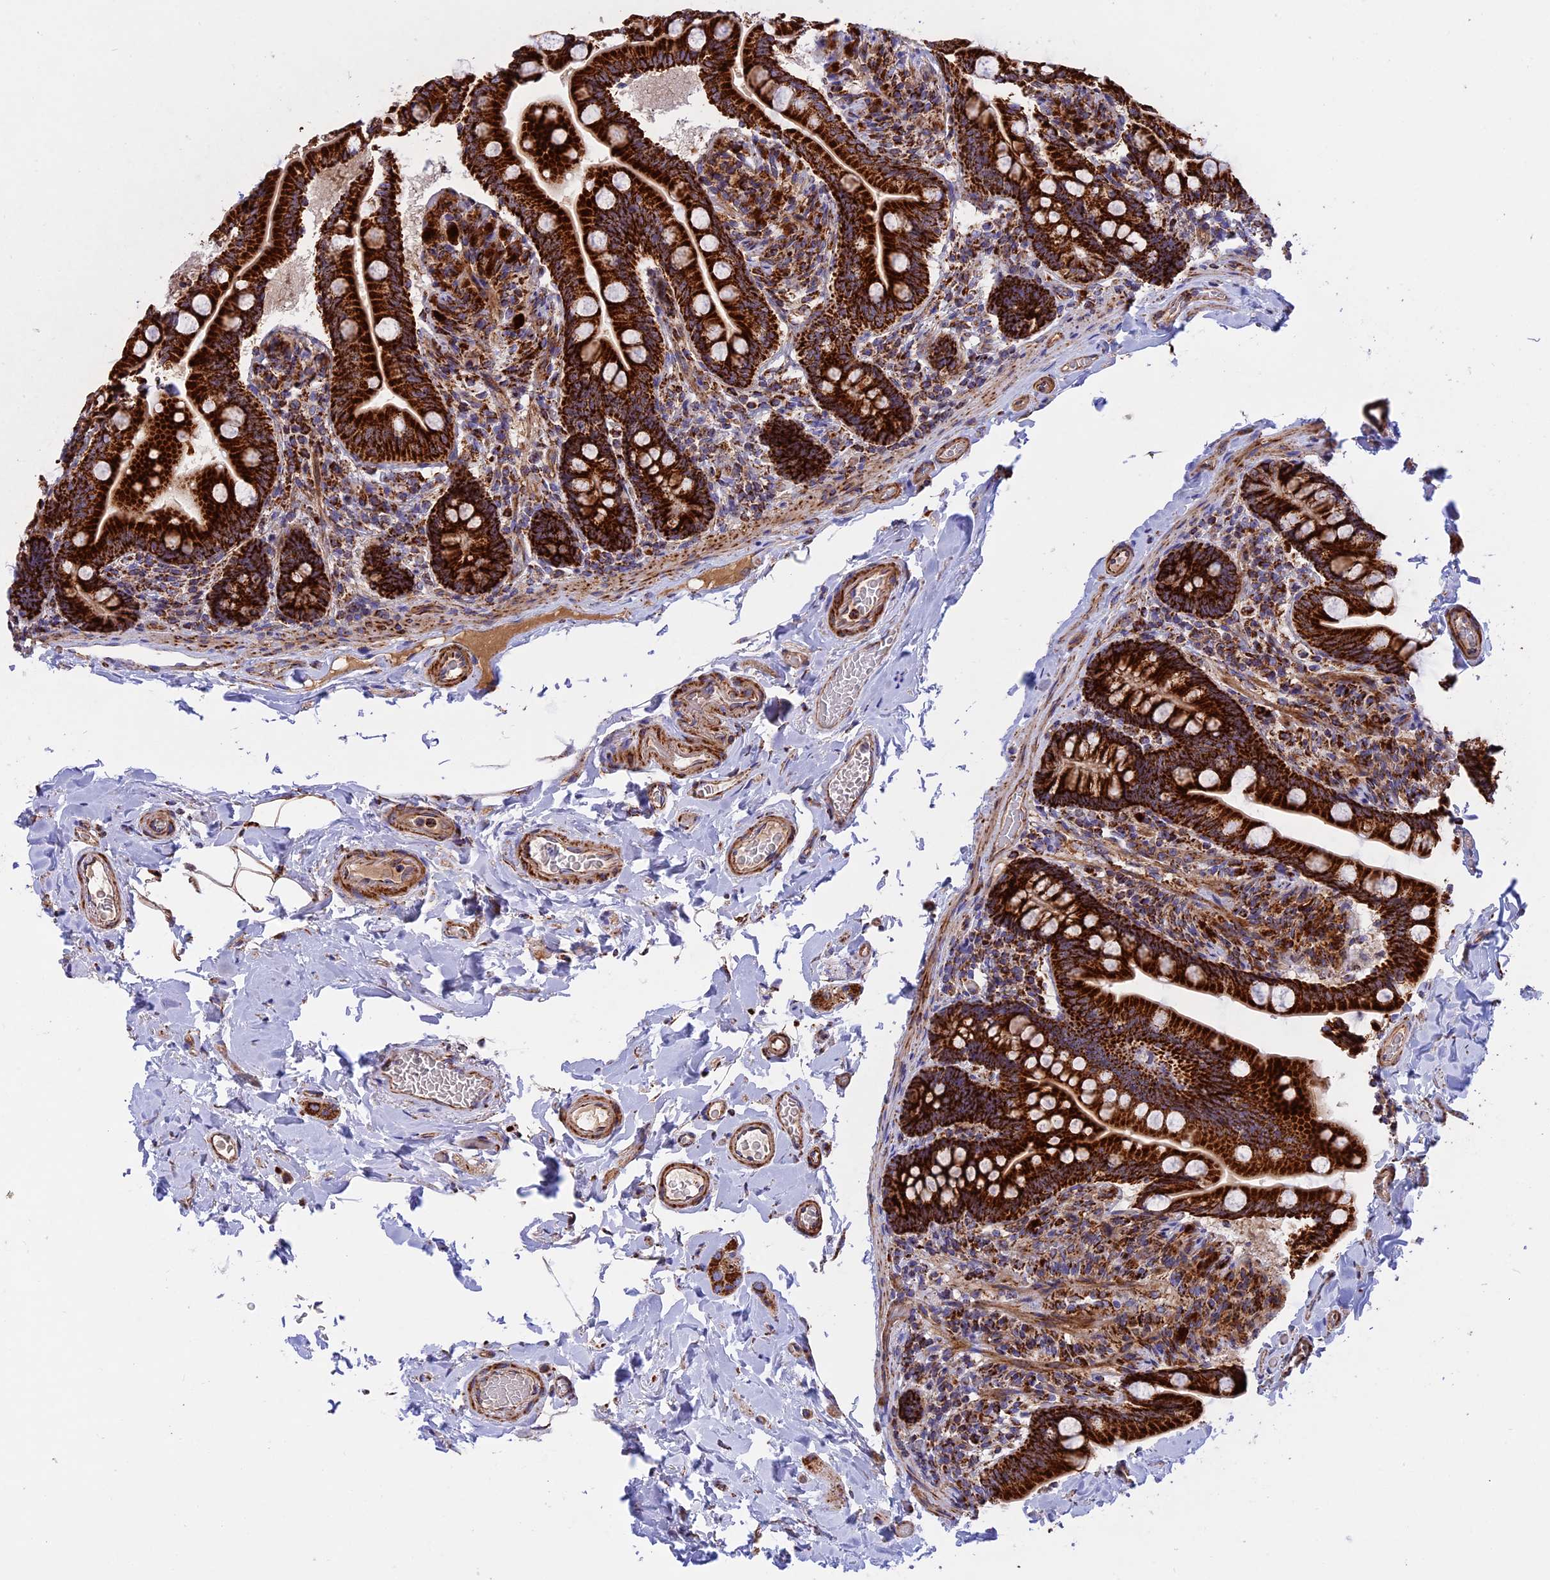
{"staining": {"intensity": "strong", "quantity": ">75%", "location": "cytoplasmic/membranous"}, "tissue": "small intestine", "cell_type": "Glandular cells", "image_type": "normal", "snomed": [{"axis": "morphology", "description": "Normal tissue, NOS"}, {"axis": "topography", "description": "Small intestine"}], "caption": "Strong cytoplasmic/membranous staining for a protein is present in approximately >75% of glandular cells of benign small intestine using immunohistochemistry (IHC).", "gene": "UQCRB", "patient": {"sex": "female", "age": 64}}